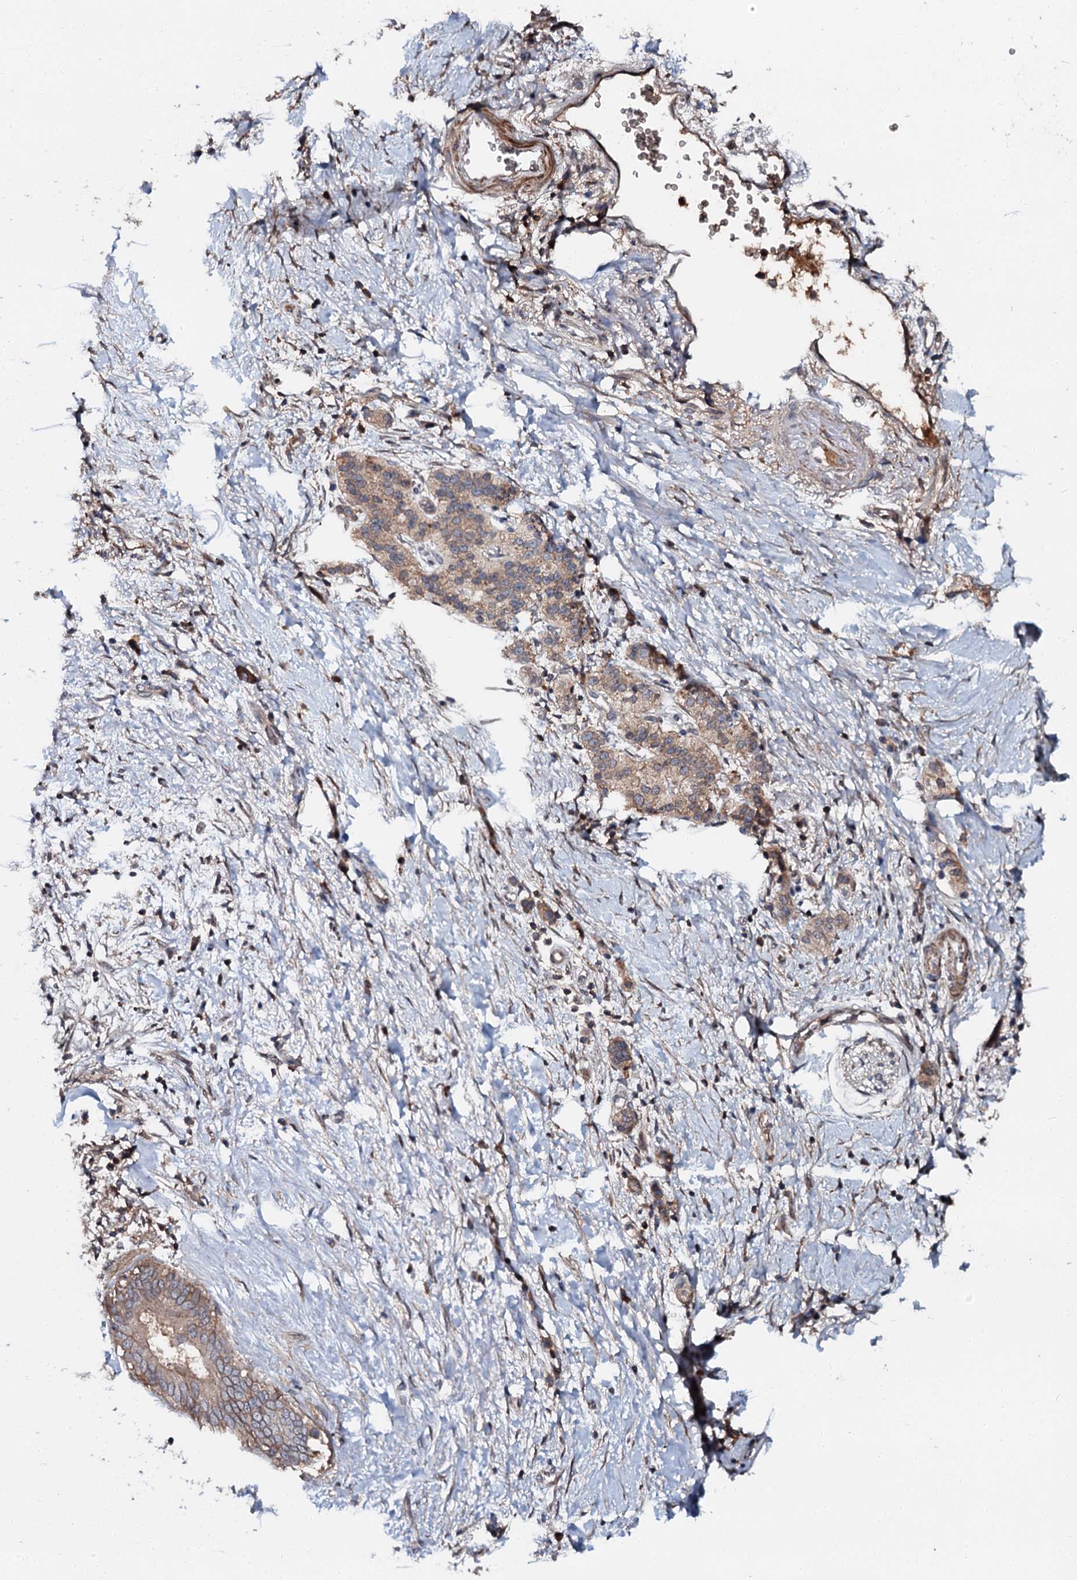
{"staining": {"intensity": "weak", "quantity": "25%-75%", "location": "cytoplasmic/membranous"}, "tissue": "pancreatic cancer", "cell_type": "Tumor cells", "image_type": "cancer", "snomed": [{"axis": "morphology", "description": "Adenocarcinoma, NOS"}, {"axis": "topography", "description": "Pancreas"}], "caption": "This is an image of IHC staining of adenocarcinoma (pancreatic), which shows weak positivity in the cytoplasmic/membranous of tumor cells.", "gene": "N4BP1", "patient": {"sex": "male", "age": 50}}